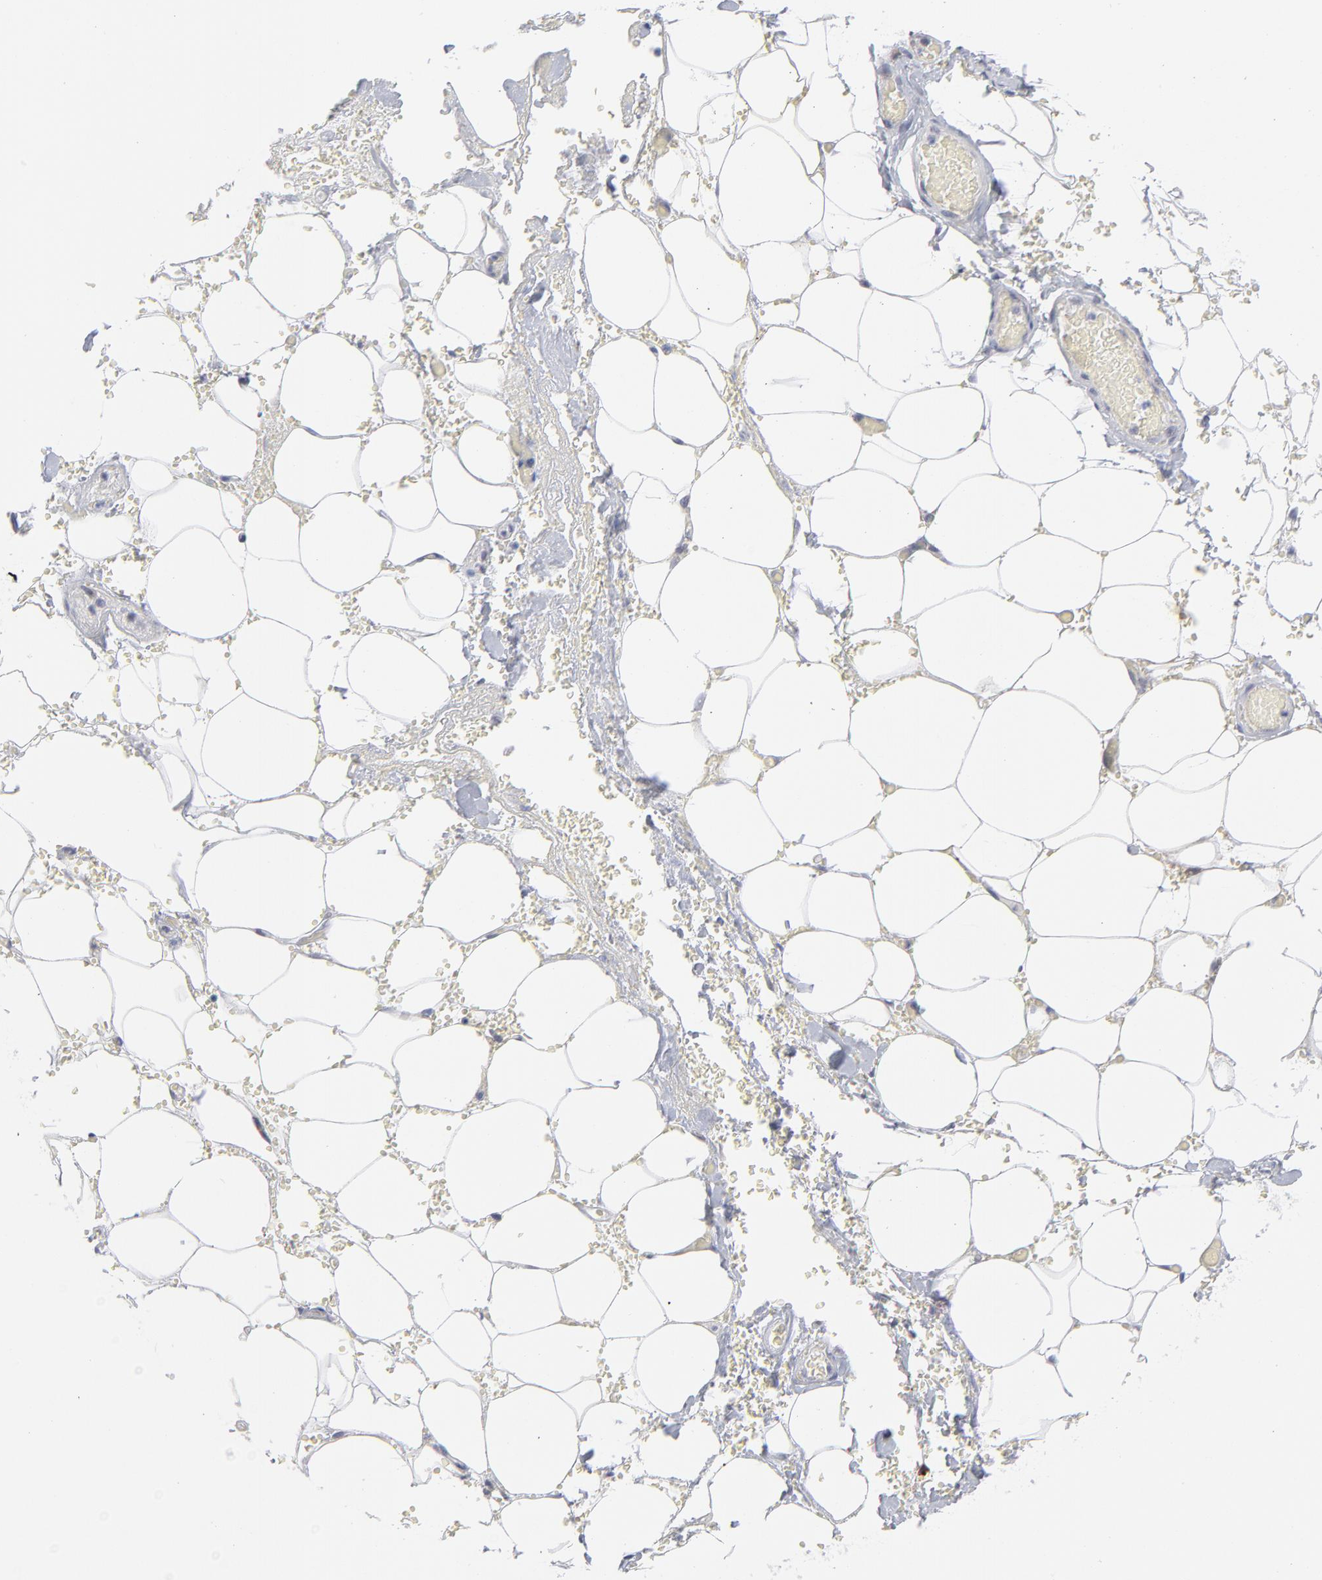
{"staining": {"intensity": "negative", "quantity": "none", "location": "none"}, "tissue": "adipose tissue", "cell_type": "Adipocytes", "image_type": "normal", "snomed": [{"axis": "morphology", "description": "Normal tissue, NOS"}, {"axis": "morphology", "description": "Cholangiocarcinoma"}, {"axis": "topography", "description": "Liver"}, {"axis": "topography", "description": "Peripheral nerve tissue"}], "caption": "DAB immunohistochemical staining of normal human adipose tissue demonstrates no significant staining in adipocytes.", "gene": "CCR2", "patient": {"sex": "male", "age": 50}}